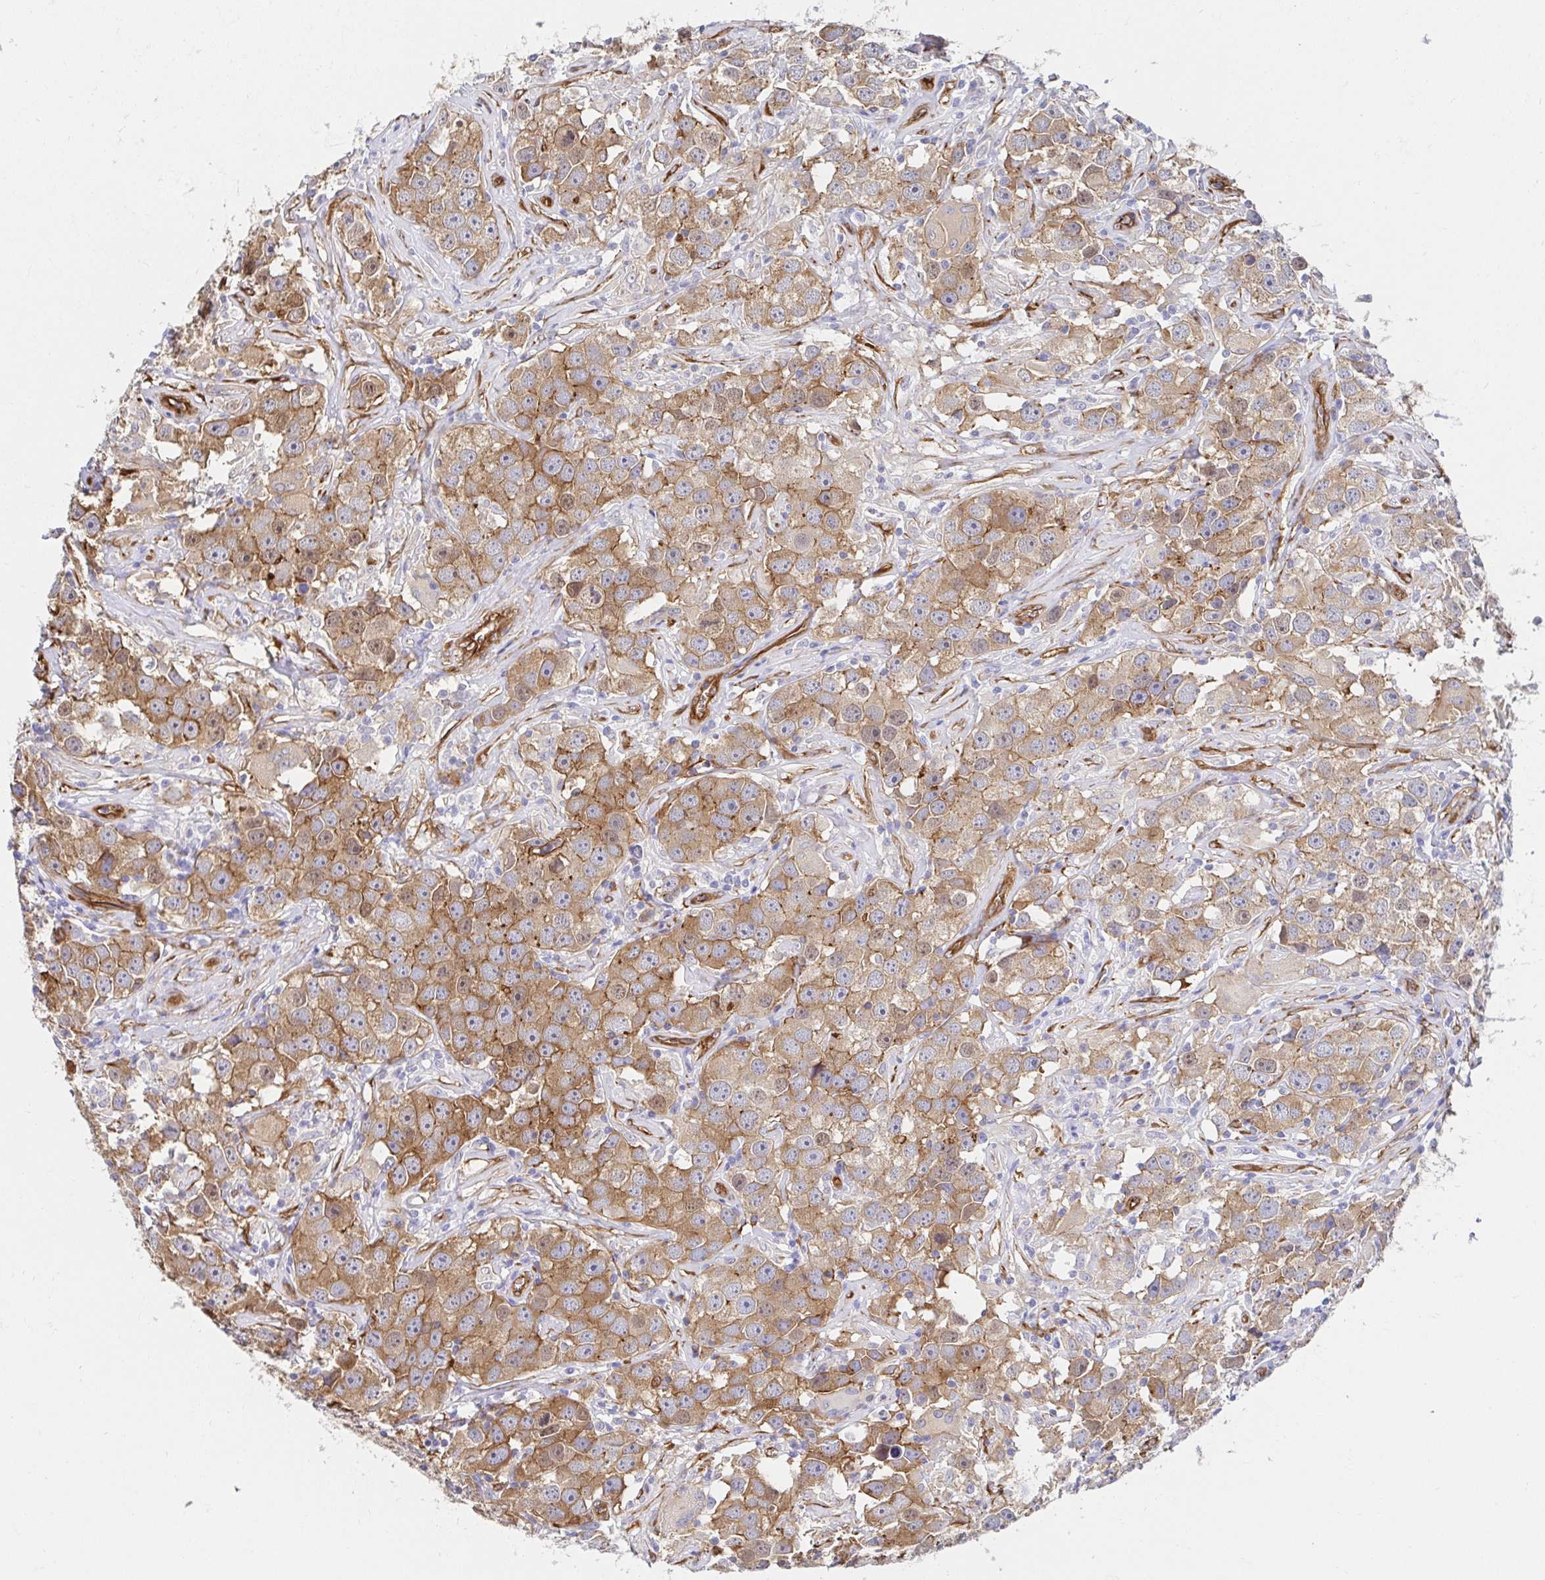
{"staining": {"intensity": "moderate", "quantity": ">75%", "location": "cytoplasmic/membranous"}, "tissue": "testis cancer", "cell_type": "Tumor cells", "image_type": "cancer", "snomed": [{"axis": "morphology", "description": "Seminoma, NOS"}, {"axis": "topography", "description": "Testis"}], "caption": "Immunohistochemistry image of neoplastic tissue: human seminoma (testis) stained using immunohistochemistry (IHC) demonstrates medium levels of moderate protein expression localized specifically in the cytoplasmic/membranous of tumor cells, appearing as a cytoplasmic/membranous brown color.", "gene": "CTTN", "patient": {"sex": "male", "age": 49}}